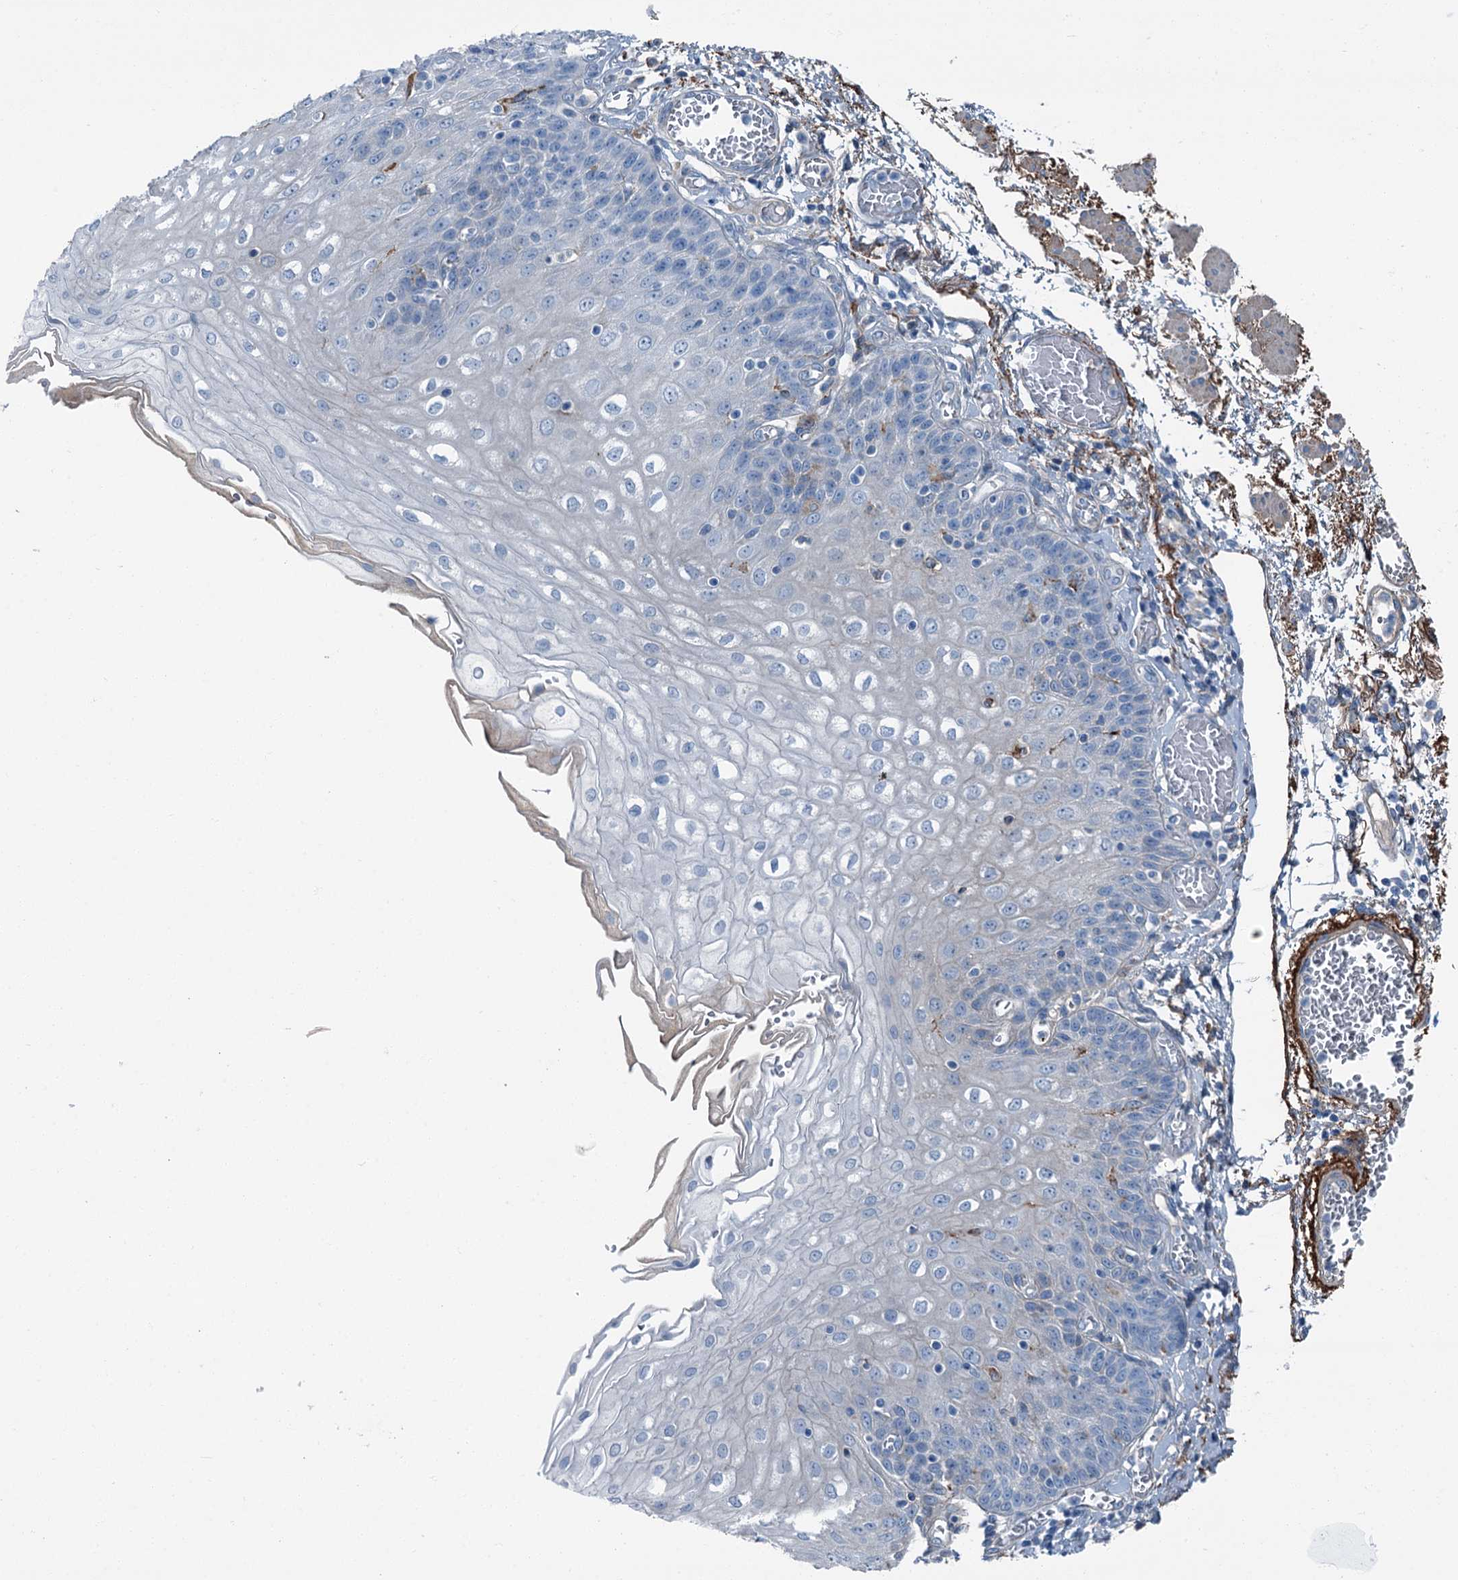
{"staining": {"intensity": "negative", "quantity": "none", "location": "none"}, "tissue": "esophagus", "cell_type": "Squamous epithelial cells", "image_type": "normal", "snomed": [{"axis": "morphology", "description": "Normal tissue, NOS"}, {"axis": "topography", "description": "Esophagus"}], "caption": "Immunohistochemical staining of normal human esophagus reveals no significant expression in squamous epithelial cells.", "gene": "AXL", "patient": {"sex": "male", "age": 81}}